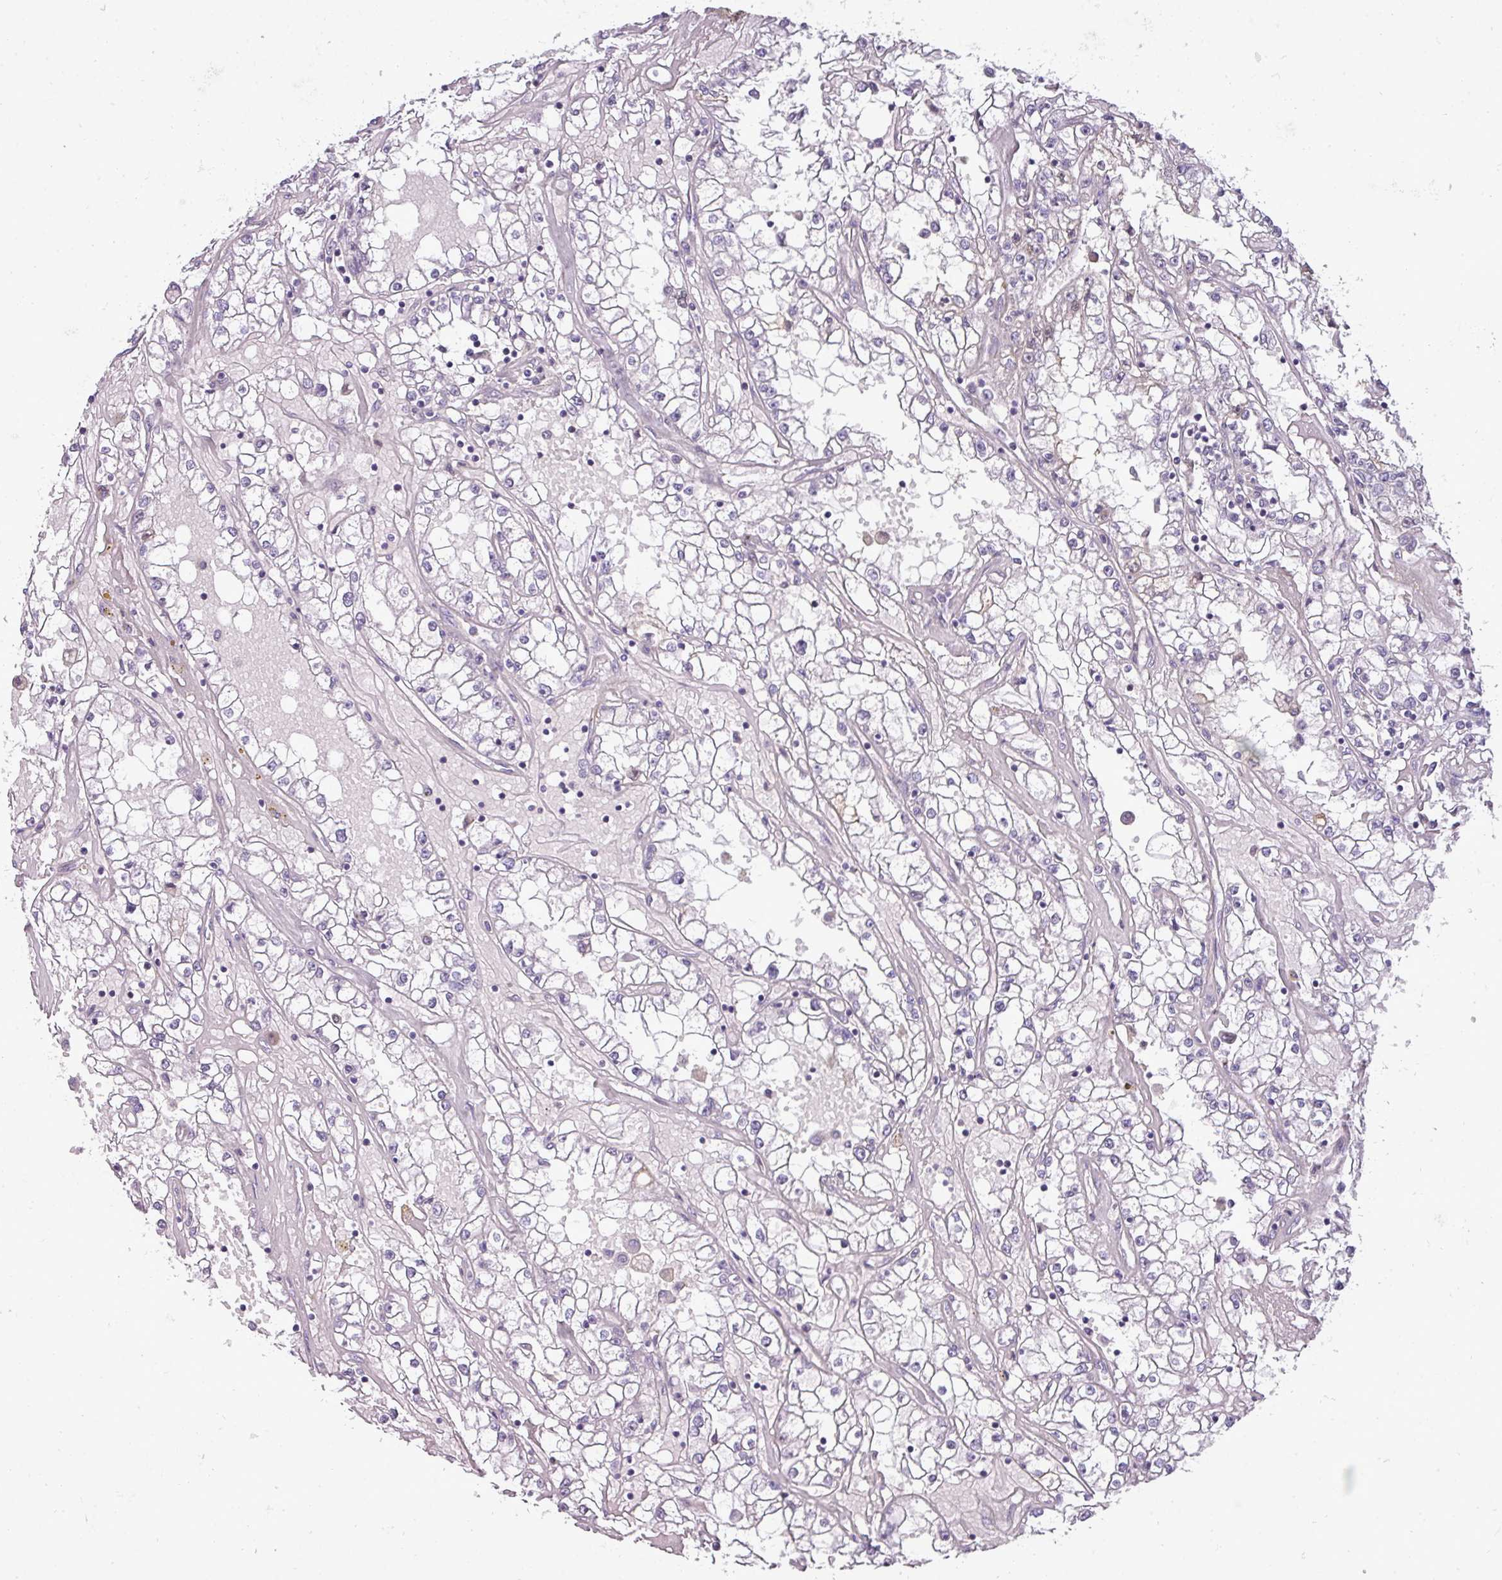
{"staining": {"intensity": "negative", "quantity": "none", "location": "none"}, "tissue": "renal cancer", "cell_type": "Tumor cells", "image_type": "cancer", "snomed": [{"axis": "morphology", "description": "Adenocarcinoma, NOS"}, {"axis": "topography", "description": "Kidney"}], "caption": "Micrograph shows no significant protein expression in tumor cells of renal adenocarcinoma.", "gene": "DNAAF9", "patient": {"sex": "male", "age": 56}}